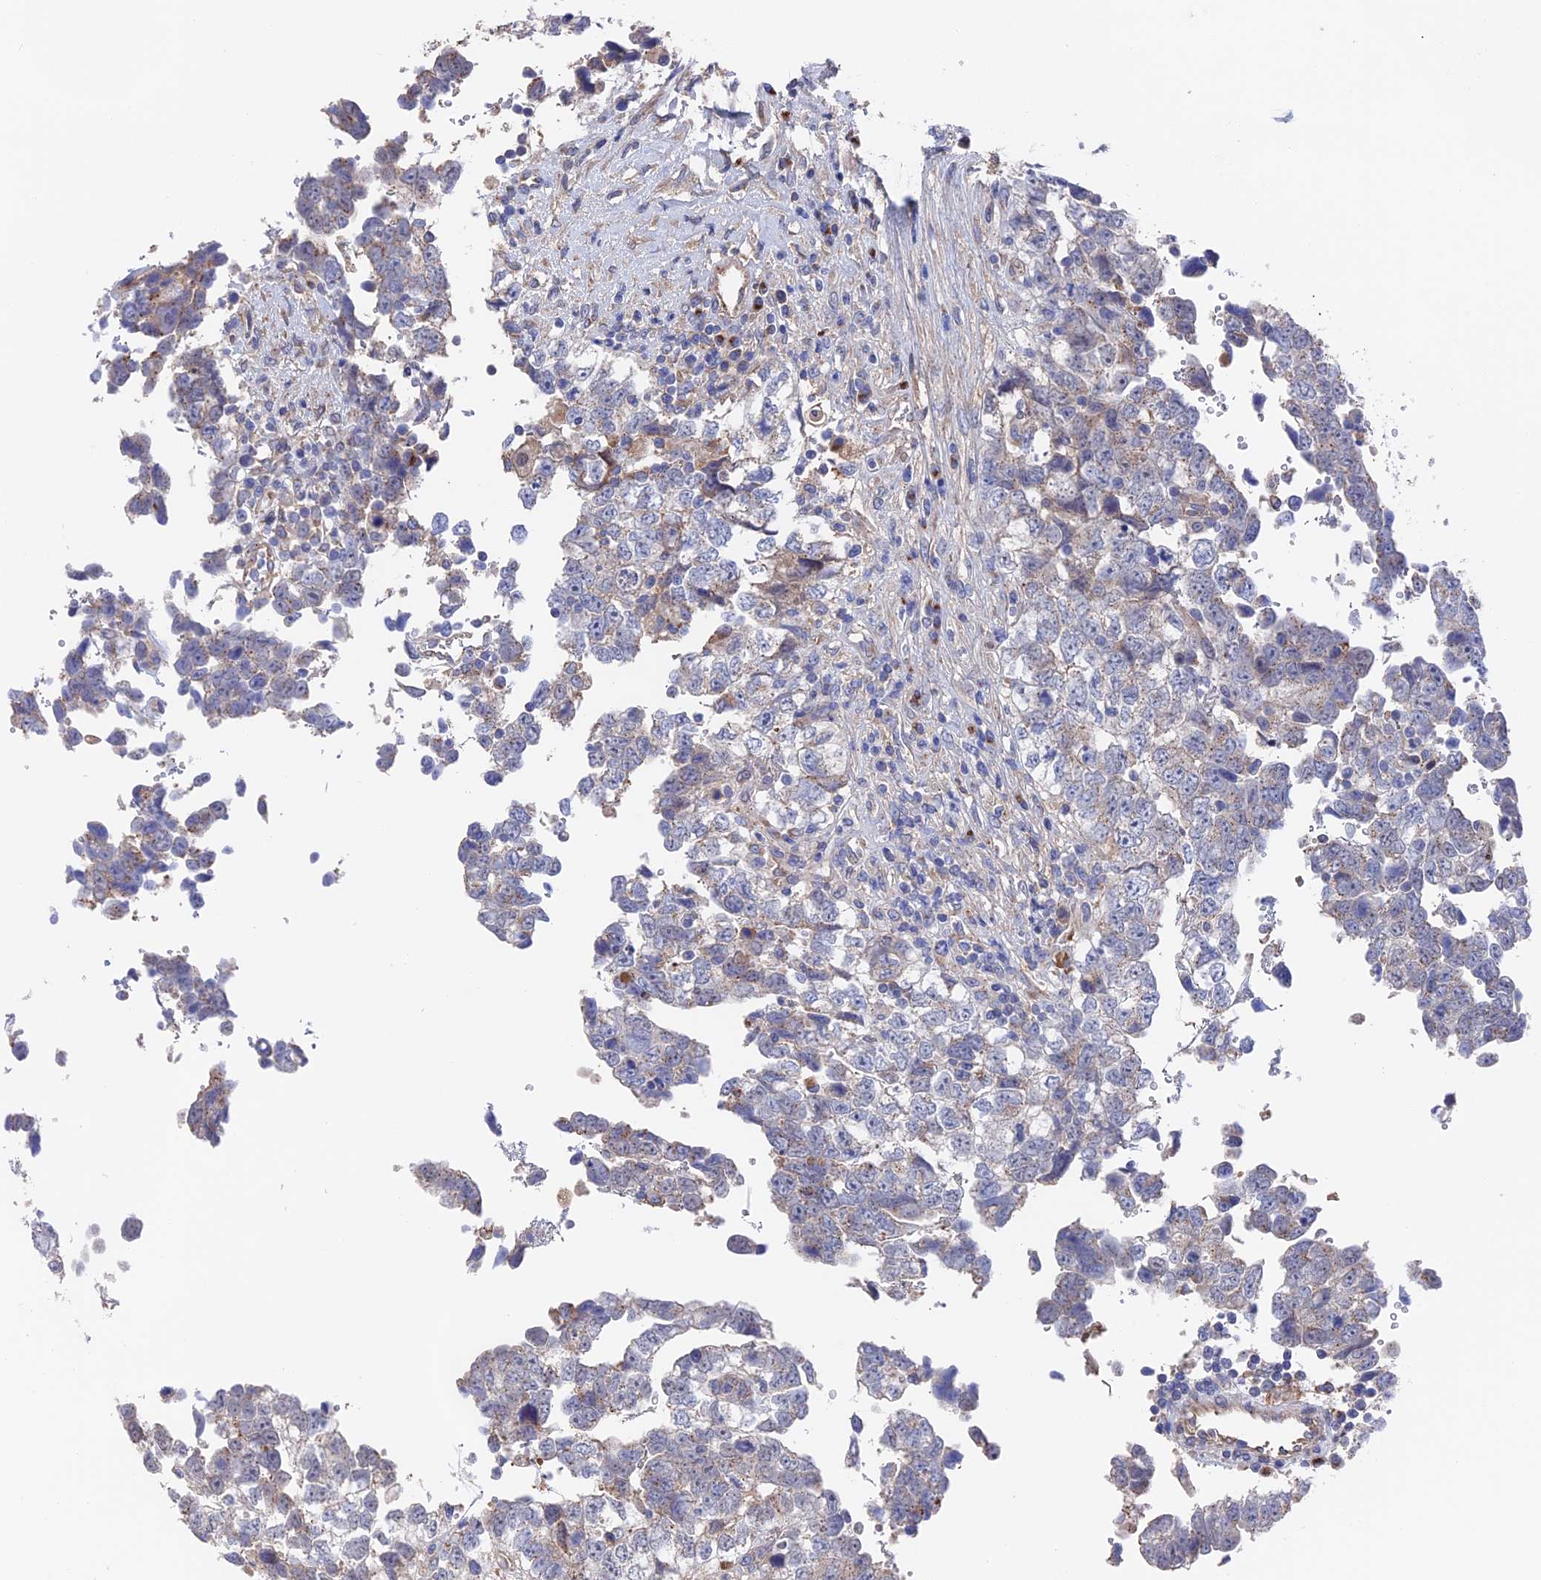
{"staining": {"intensity": "negative", "quantity": "none", "location": "none"}, "tissue": "testis cancer", "cell_type": "Tumor cells", "image_type": "cancer", "snomed": [{"axis": "morphology", "description": "Carcinoma, Embryonal, NOS"}, {"axis": "topography", "description": "Testis"}], "caption": "This histopathology image is of embryonal carcinoma (testis) stained with immunohistochemistry to label a protein in brown with the nuclei are counter-stained blue. There is no staining in tumor cells.", "gene": "HPF1", "patient": {"sex": "male", "age": 37}}